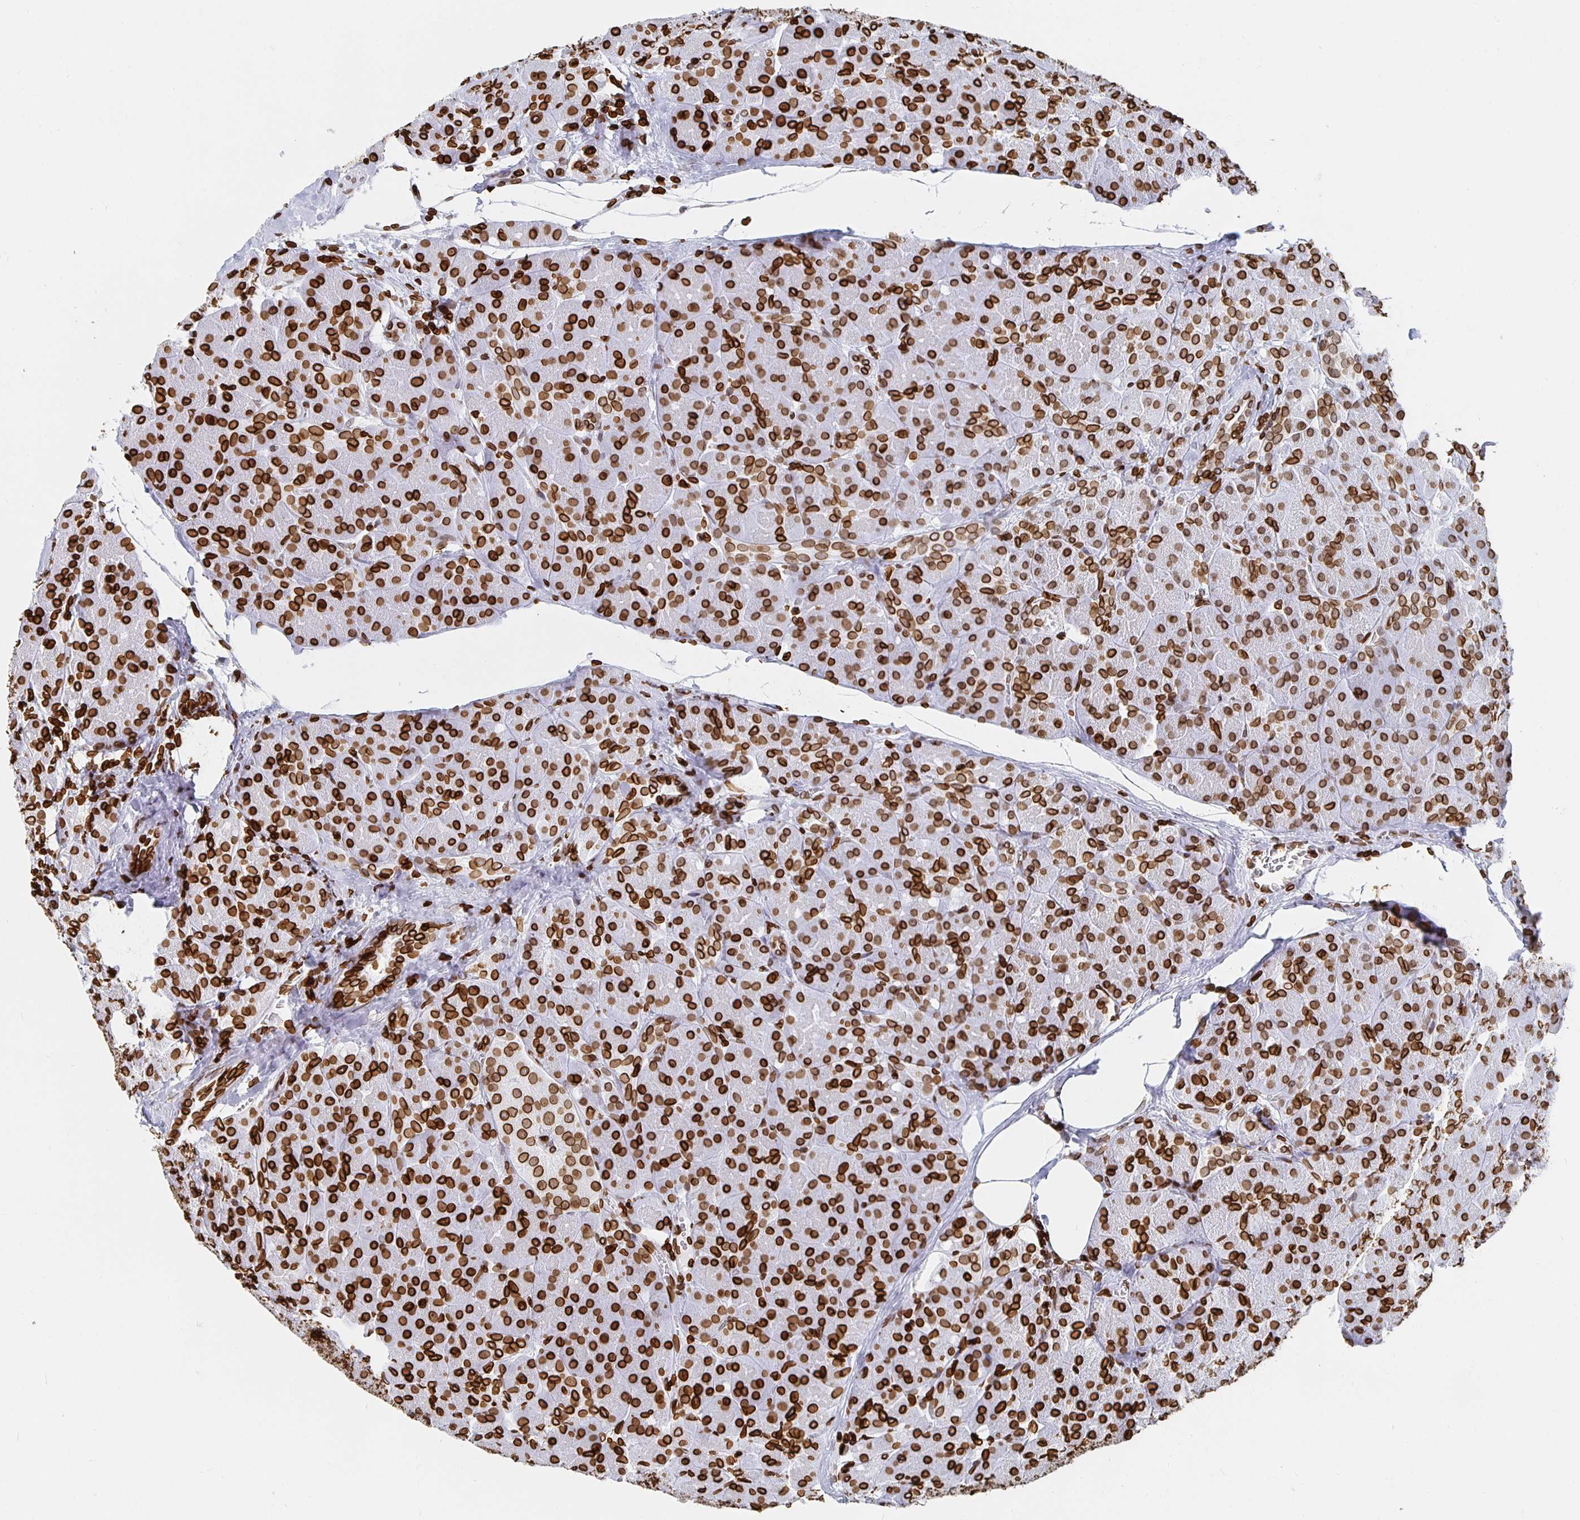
{"staining": {"intensity": "strong", "quantity": ">75%", "location": "cytoplasmic/membranous,nuclear"}, "tissue": "pancreas", "cell_type": "Exocrine glandular cells", "image_type": "normal", "snomed": [{"axis": "morphology", "description": "Normal tissue, NOS"}, {"axis": "topography", "description": "Pancreas"}], "caption": "Exocrine glandular cells display high levels of strong cytoplasmic/membranous,nuclear staining in about >75% of cells in benign pancreas. The protein is shown in brown color, while the nuclei are stained blue.", "gene": "LMNB1", "patient": {"sex": "male", "age": 55}}